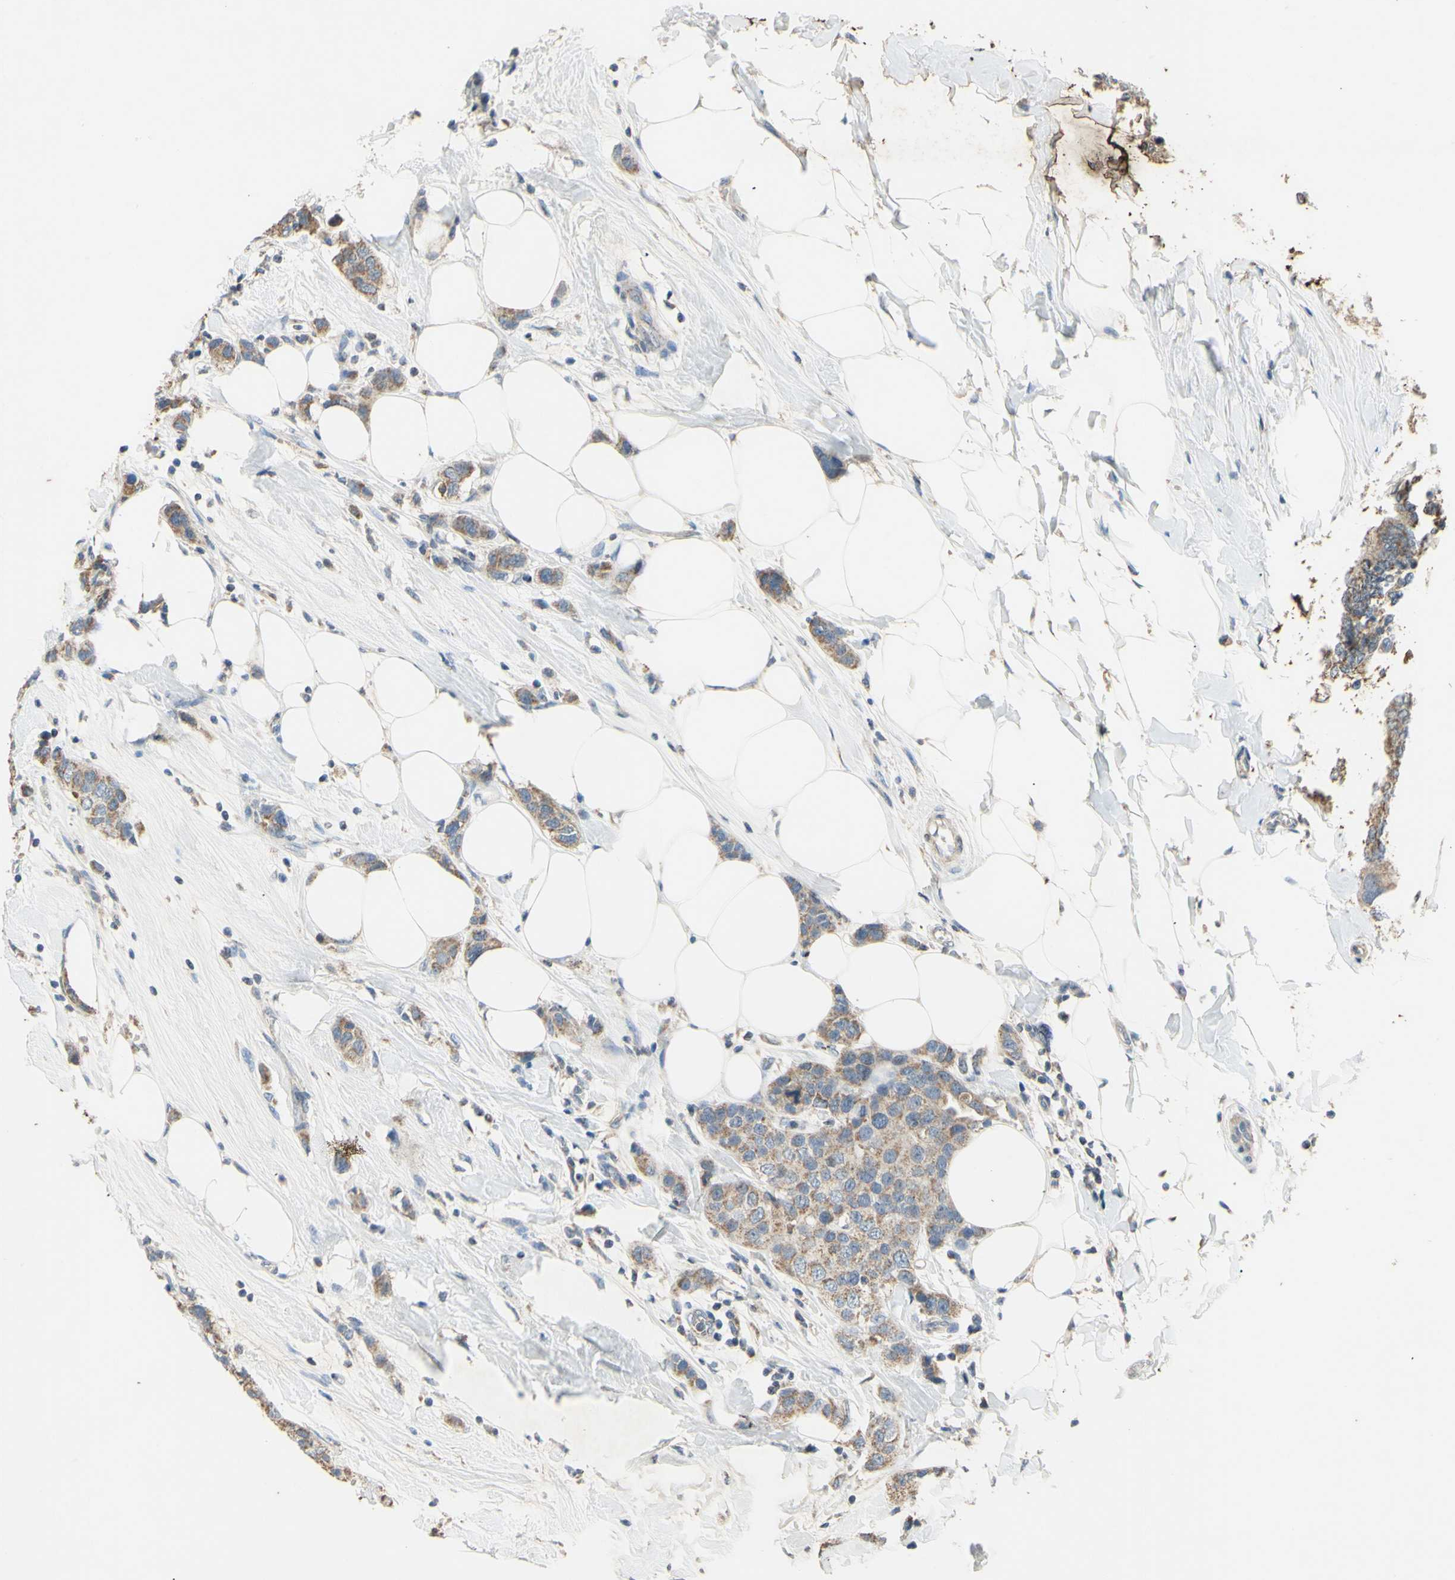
{"staining": {"intensity": "moderate", "quantity": ">75%", "location": "cytoplasmic/membranous"}, "tissue": "breast cancer", "cell_type": "Tumor cells", "image_type": "cancer", "snomed": [{"axis": "morphology", "description": "Normal tissue, NOS"}, {"axis": "morphology", "description": "Duct carcinoma"}, {"axis": "topography", "description": "Breast"}], "caption": "High-power microscopy captured an immunohistochemistry (IHC) histopathology image of infiltrating ductal carcinoma (breast), revealing moderate cytoplasmic/membranous expression in about >75% of tumor cells.", "gene": "PTGIS", "patient": {"sex": "female", "age": 50}}